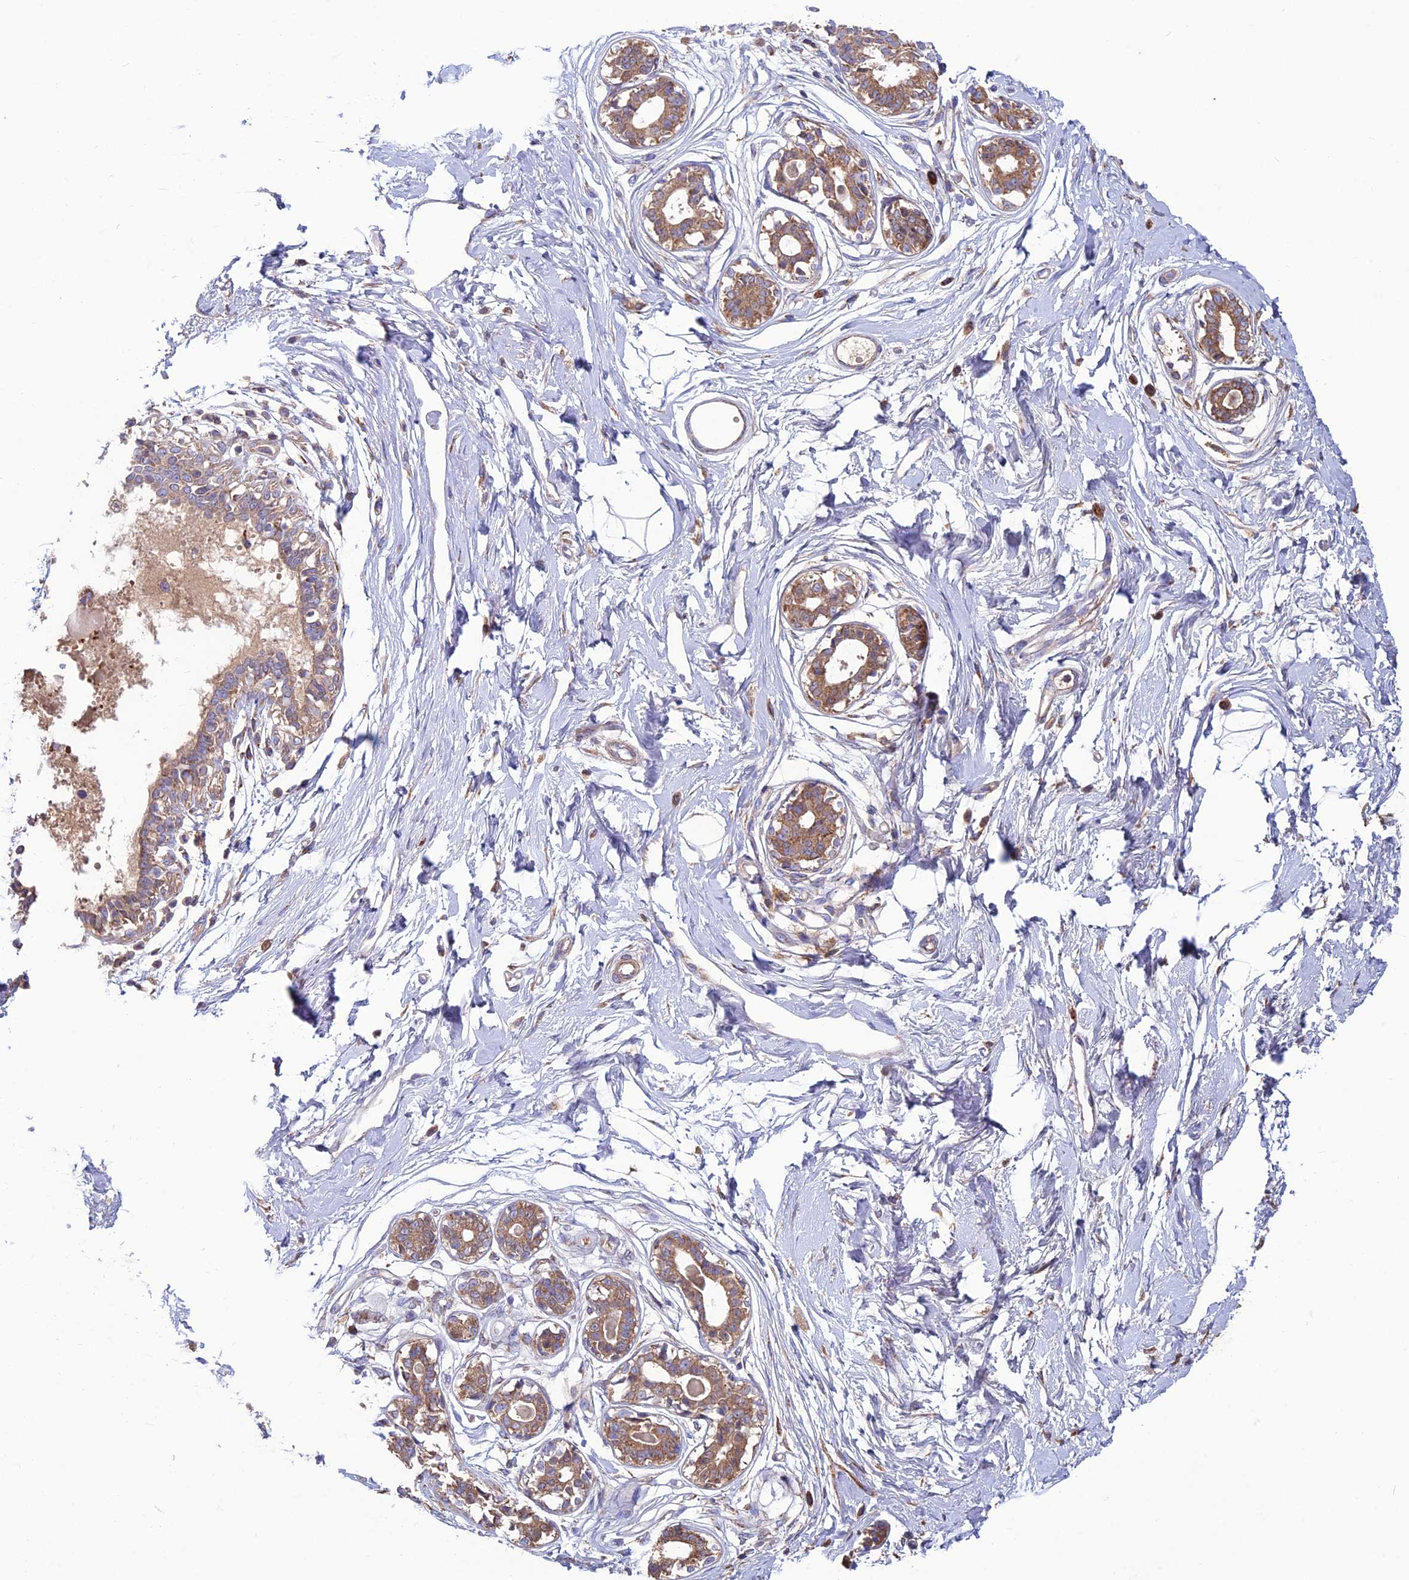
{"staining": {"intensity": "negative", "quantity": "none", "location": "none"}, "tissue": "breast", "cell_type": "Adipocytes", "image_type": "normal", "snomed": [{"axis": "morphology", "description": "Normal tissue, NOS"}, {"axis": "topography", "description": "Breast"}], "caption": "Adipocytes are negative for protein expression in benign human breast. (Immunohistochemistry (ihc), brightfield microscopy, high magnification).", "gene": "SLC15A5", "patient": {"sex": "female", "age": 45}}